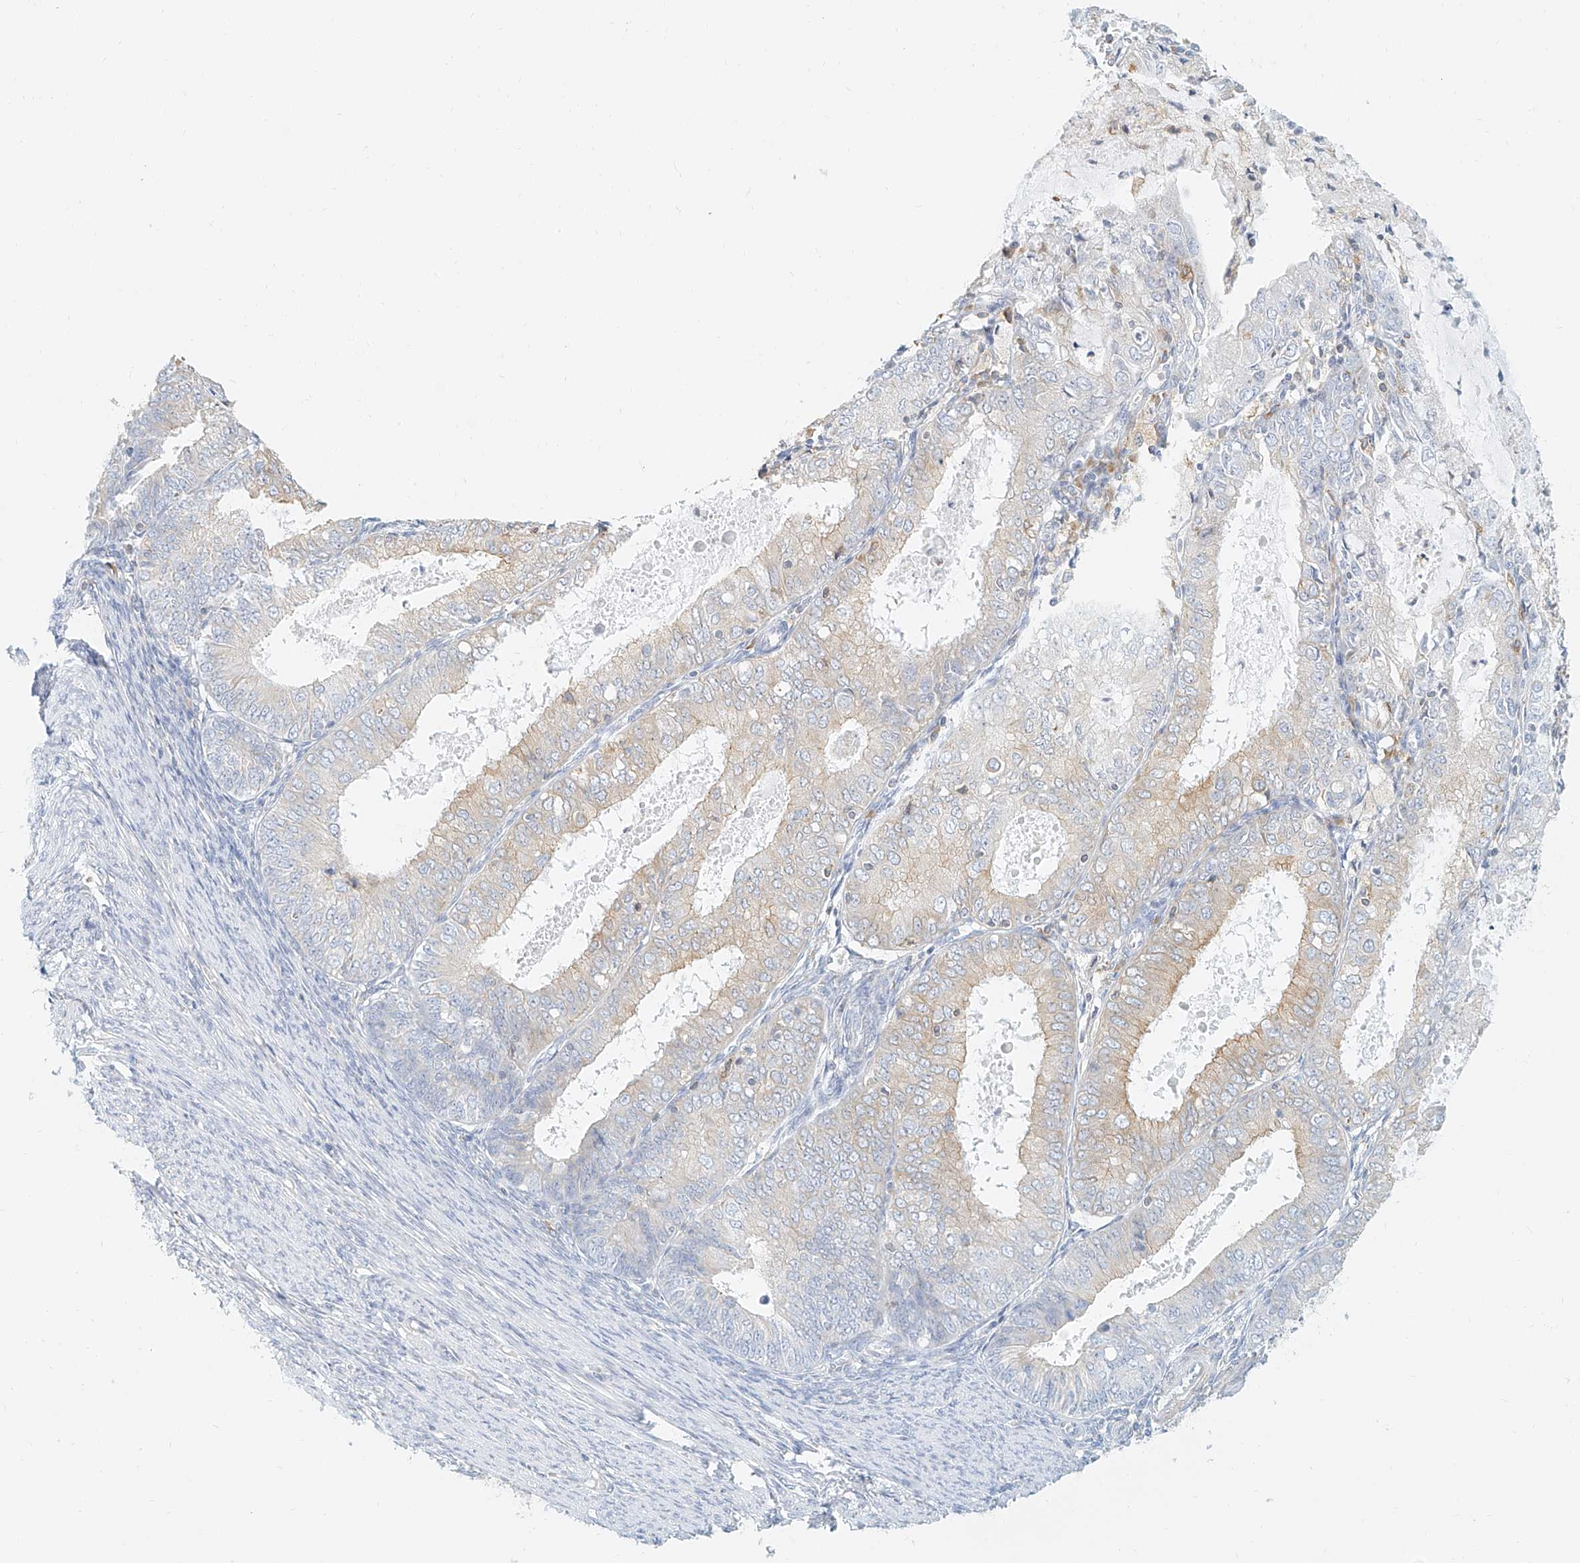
{"staining": {"intensity": "weak", "quantity": "<25%", "location": "cytoplasmic/membranous"}, "tissue": "endometrial cancer", "cell_type": "Tumor cells", "image_type": "cancer", "snomed": [{"axis": "morphology", "description": "Adenocarcinoma, NOS"}, {"axis": "topography", "description": "Endometrium"}], "caption": "Endometrial cancer (adenocarcinoma) stained for a protein using immunohistochemistry (IHC) demonstrates no positivity tumor cells.", "gene": "DHRS7", "patient": {"sex": "female", "age": 57}}